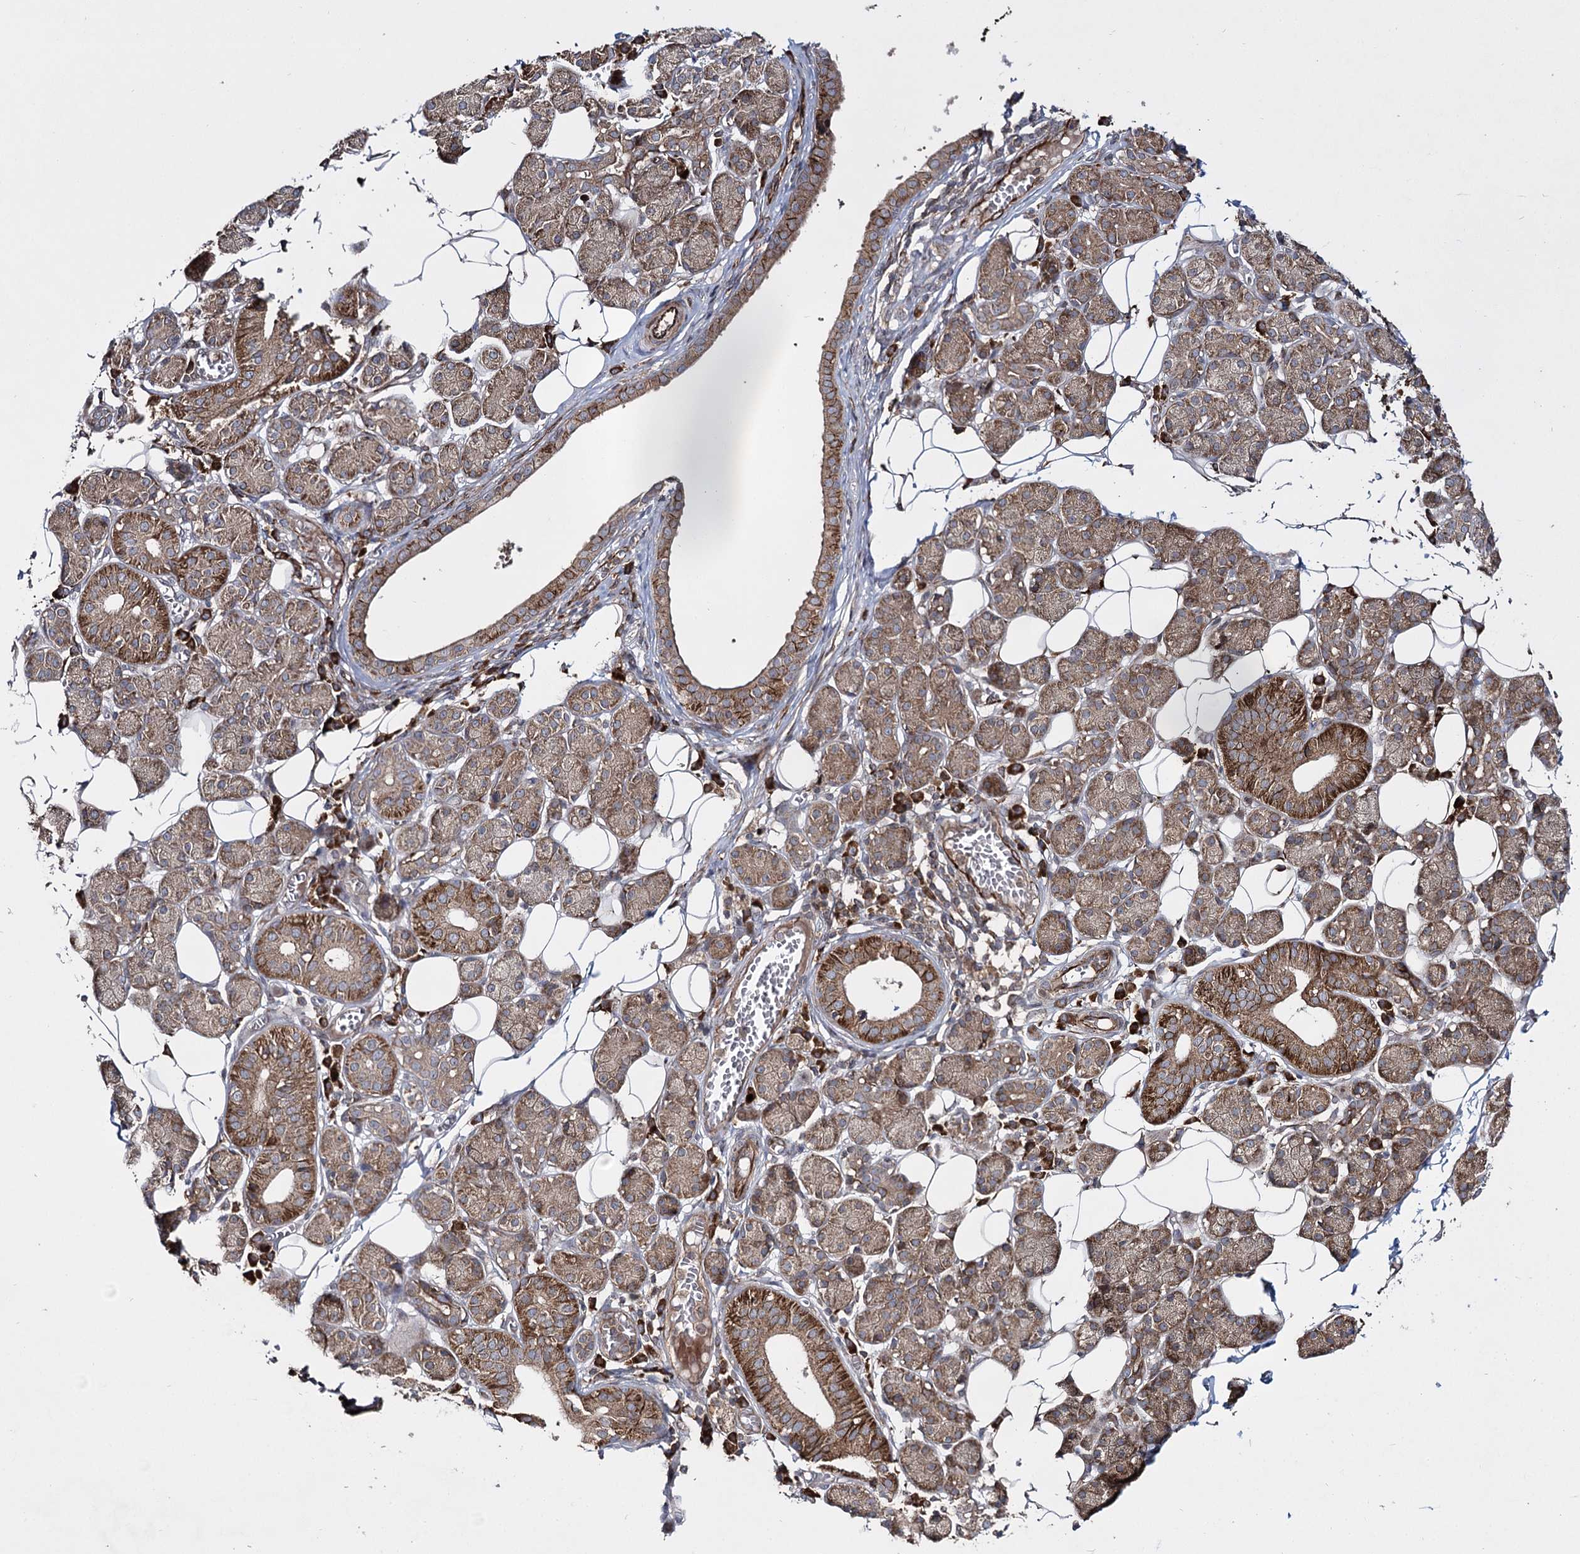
{"staining": {"intensity": "moderate", "quantity": ">75%", "location": "cytoplasmic/membranous"}, "tissue": "salivary gland", "cell_type": "Glandular cells", "image_type": "normal", "snomed": [{"axis": "morphology", "description": "Normal tissue, NOS"}, {"axis": "topography", "description": "Salivary gland"}], "caption": "Benign salivary gland reveals moderate cytoplasmic/membranous expression in about >75% of glandular cells.", "gene": "HECTD2", "patient": {"sex": "female", "age": 33}}